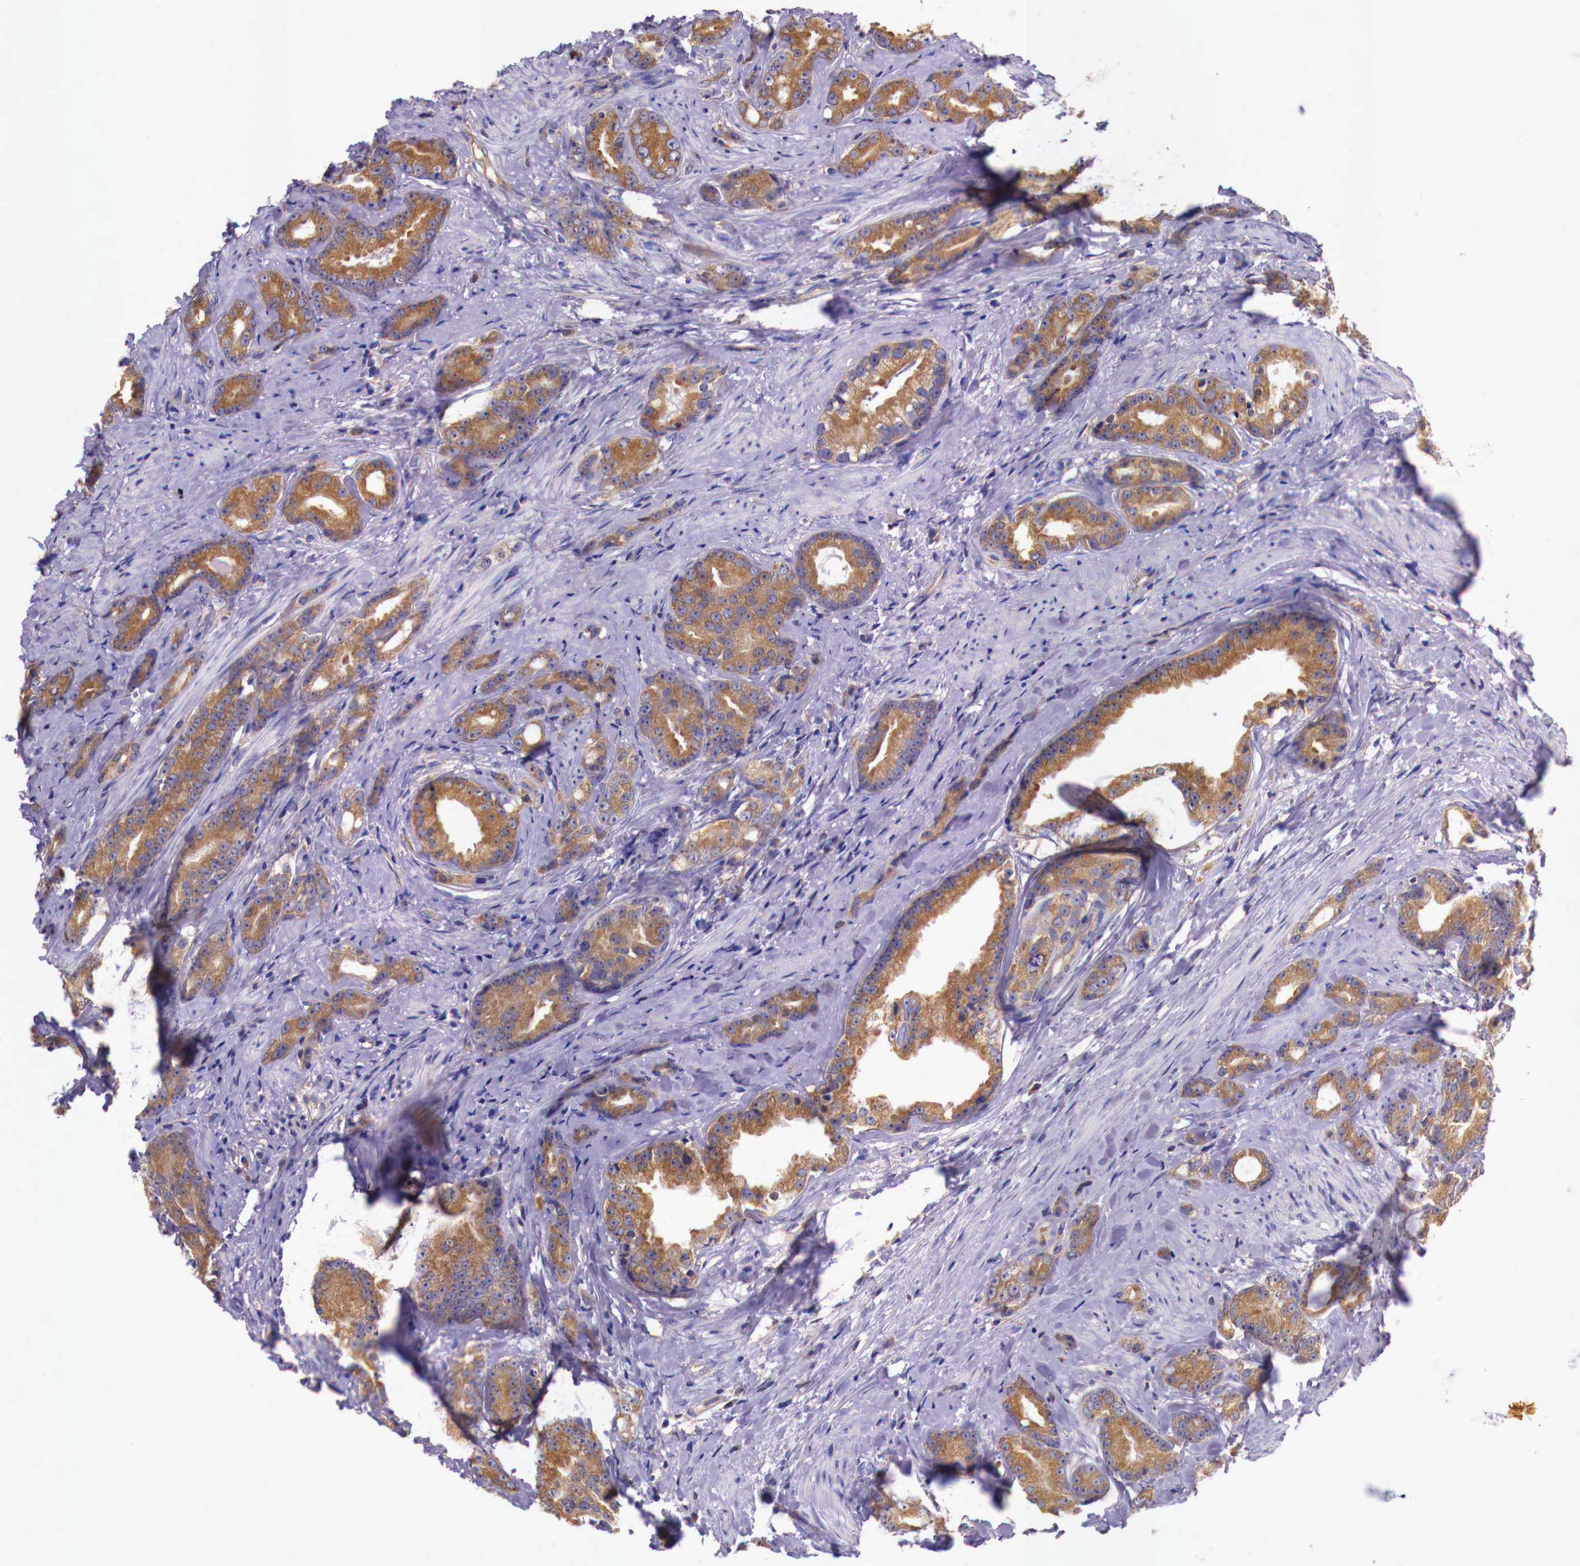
{"staining": {"intensity": "moderate", "quantity": ">75%", "location": "cytoplasmic/membranous"}, "tissue": "prostate cancer", "cell_type": "Tumor cells", "image_type": "cancer", "snomed": [{"axis": "morphology", "description": "Adenocarcinoma, Medium grade"}, {"axis": "topography", "description": "Prostate"}], "caption": "IHC (DAB) staining of human prostate cancer shows moderate cytoplasmic/membranous protein positivity in about >75% of tumor cells.", "gene": "GRIPAP1", "patient": {"sex": "male", "age": 59}}